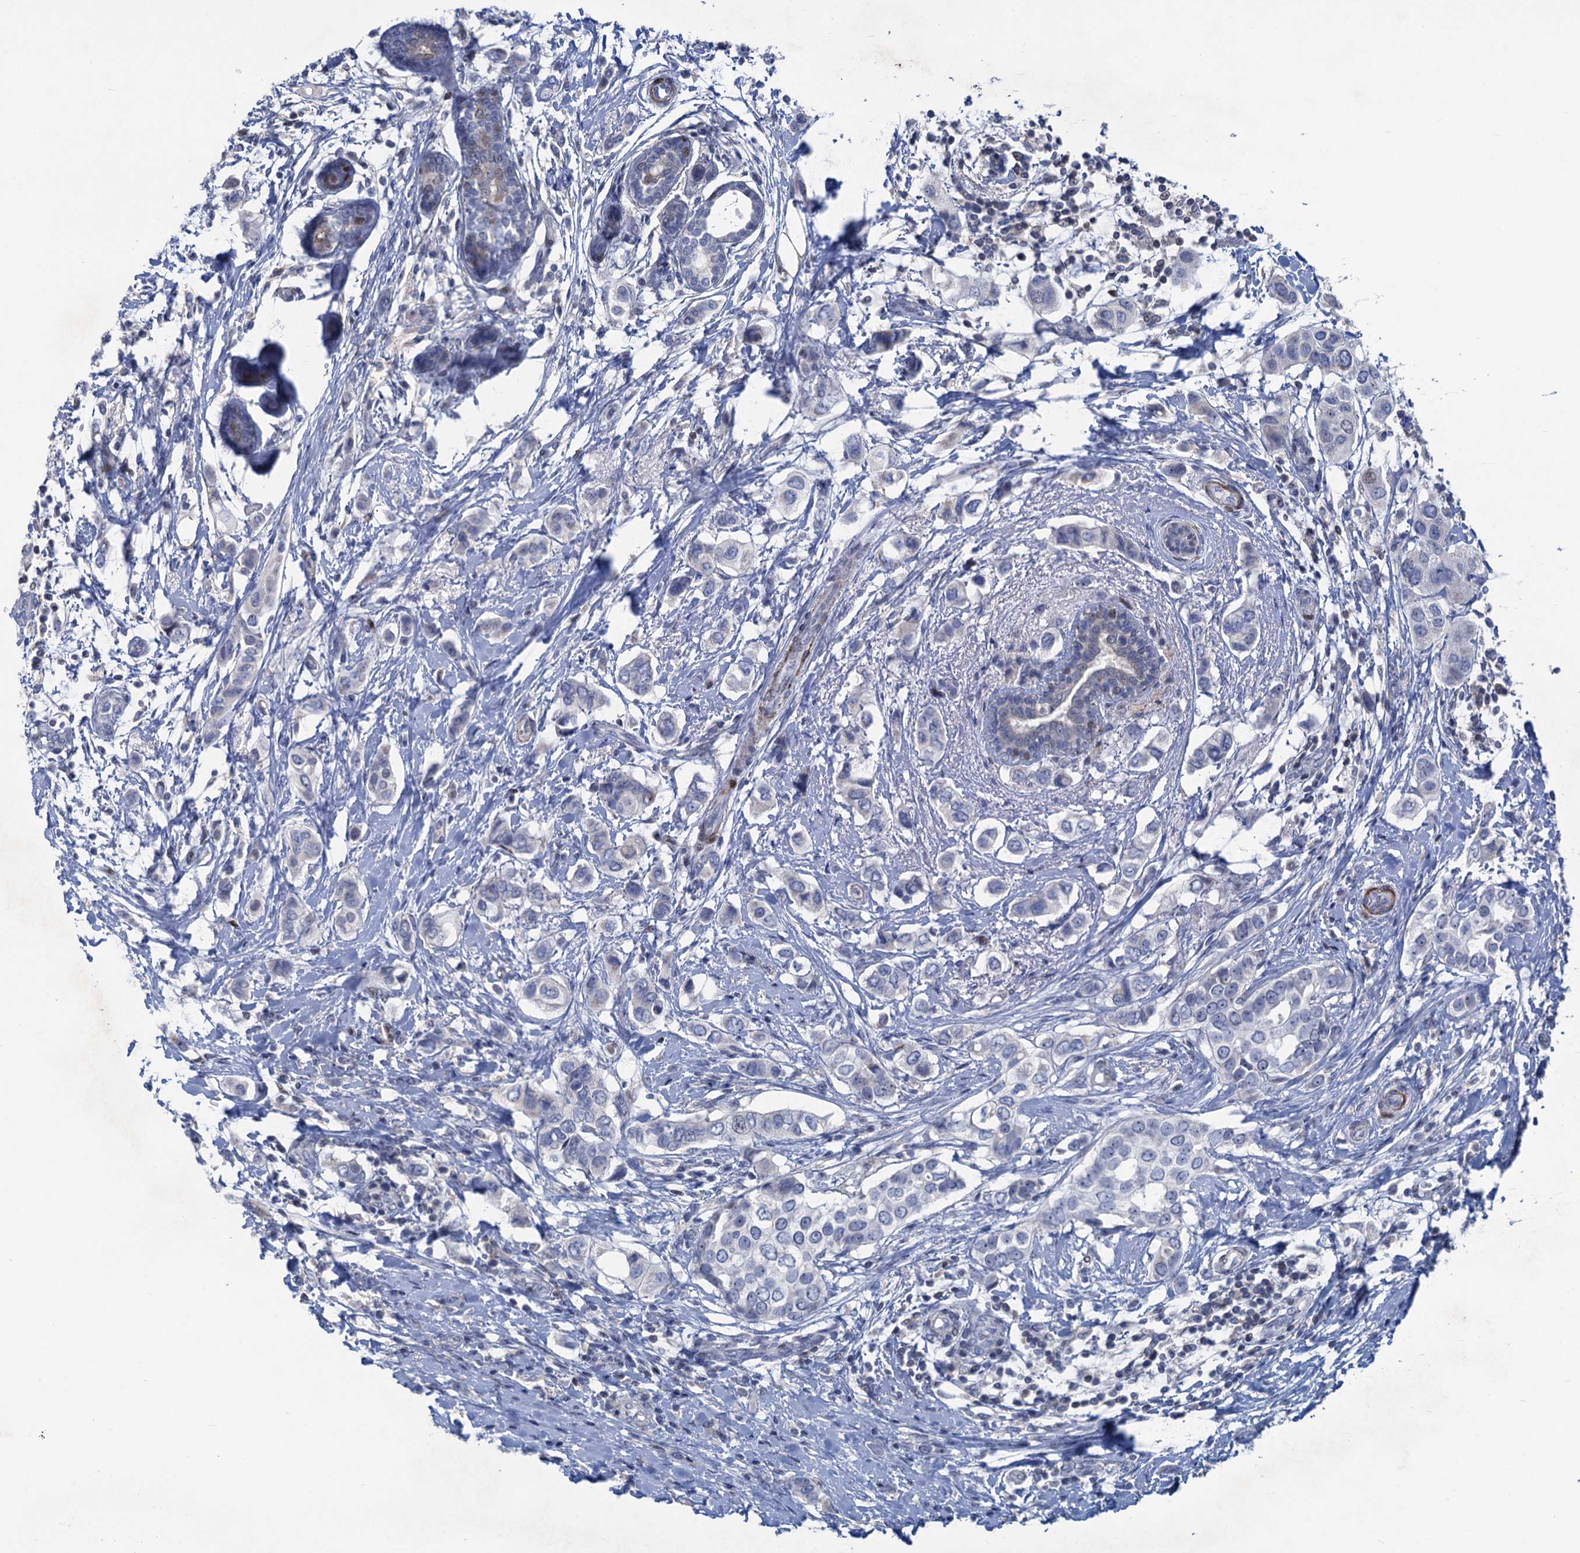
{"staining": {"intensity": "negative", "quantity": "none", "location": "none"}, "tissue": "breast cancer", "cell_type": "Tumor cells", "image_type": "cancer", "snomed": [{"axis": "morphology", "description": "Lobular carcinoma"}, {"axis": "topography", "description": "Breast"}], "caption": "A high-resolution micrograph shows IHC staining of breast cancer (lobular carcinoma), which shows no significant expression in tumor cells. The staining is performed using DAB brown chromogen with nuclei counter-stained in using hematoxylin.", "gene": "ESYT3", "patient": {"sex": "female", "age": 51}}